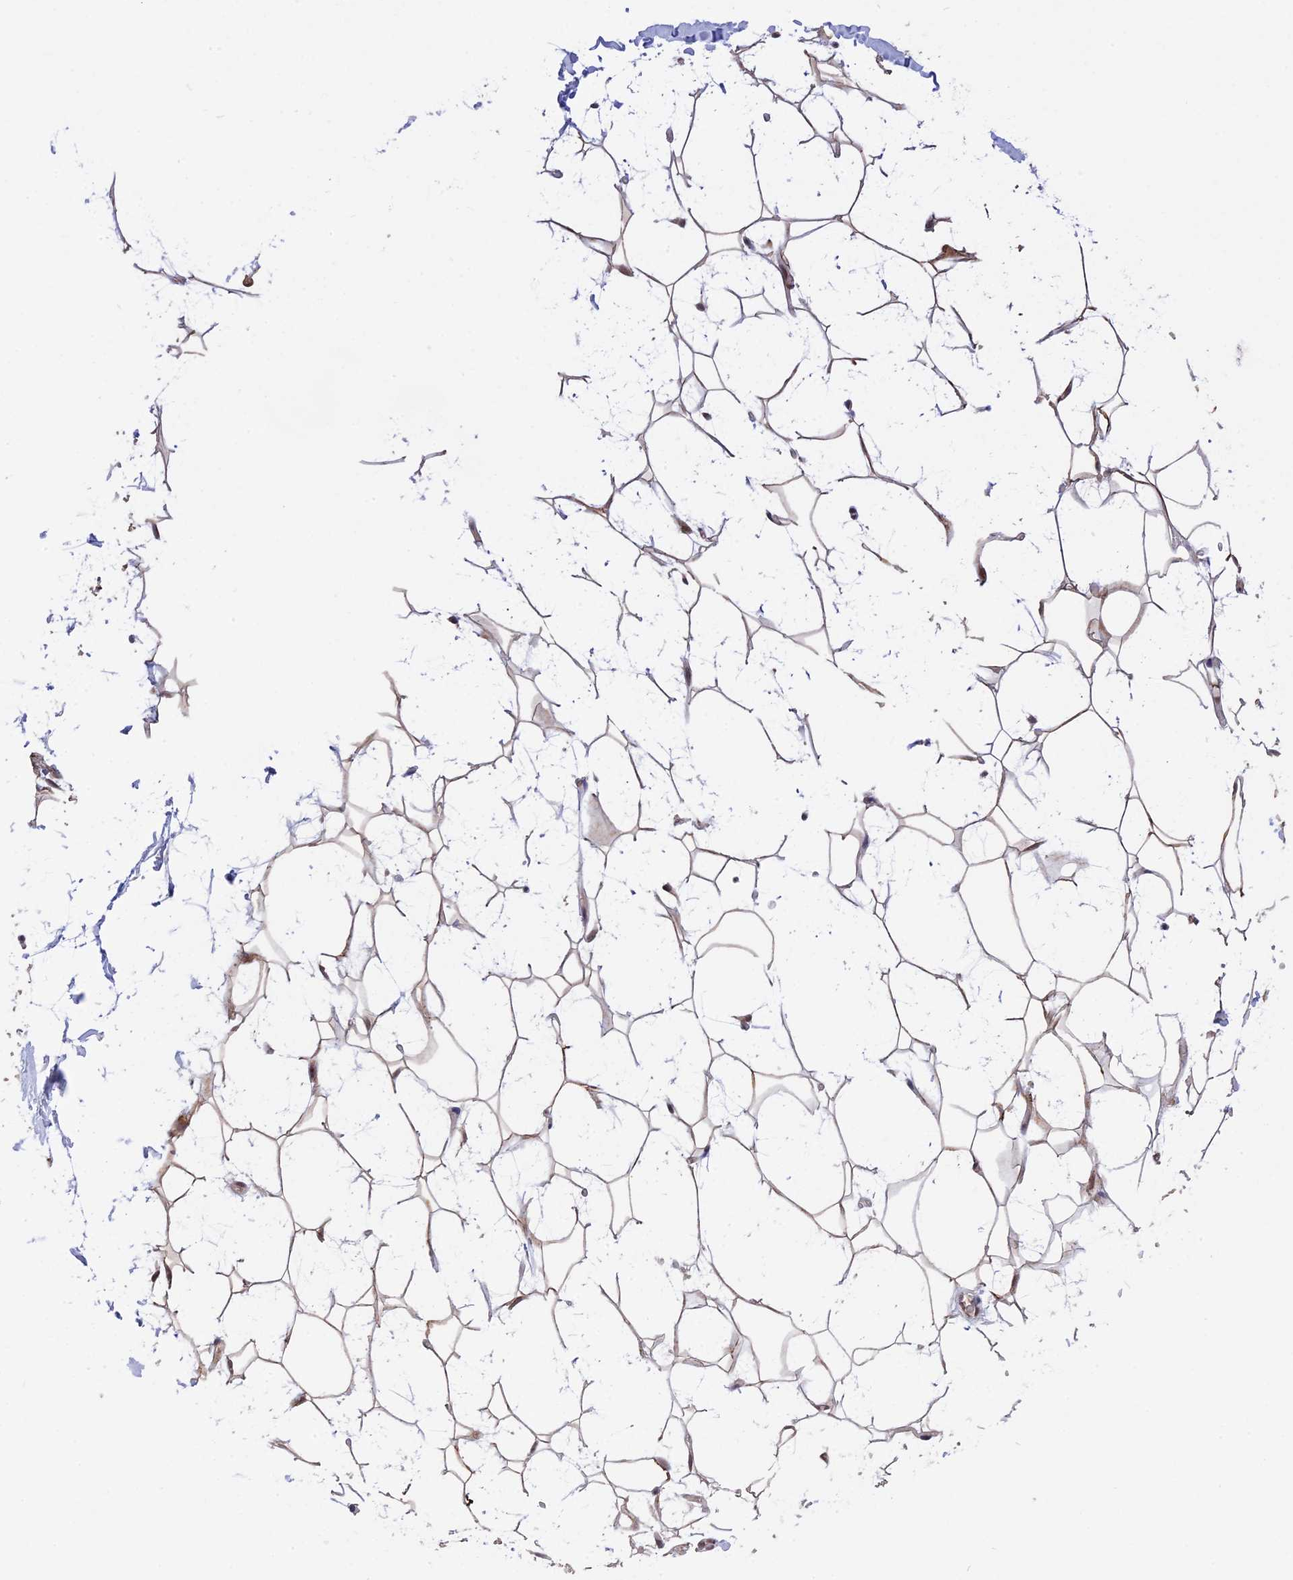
{"staining": {"intensity": "moderate", "quantity": ">75%", "location": "cytoplasmic/membranous,nuclear"}, "tissue": "adipose tissue", "cell_type": "Adipocytes", "image_type": "normal", "snomed": [{"axis": "morphology", "description": "Normal tissue, NOS"}, {"axis": "topography", "description": "Breast"}], "caption": "An immunohistochemistry (IHC) image of benign tissue is shown. Protein staining in brown highlights moderate cytoplasmic/membranous,nuclear positivity in adipose tissue within adipocytes.", "gene": "ZNF428", "patient": {"sex": "female", "age": 26}}